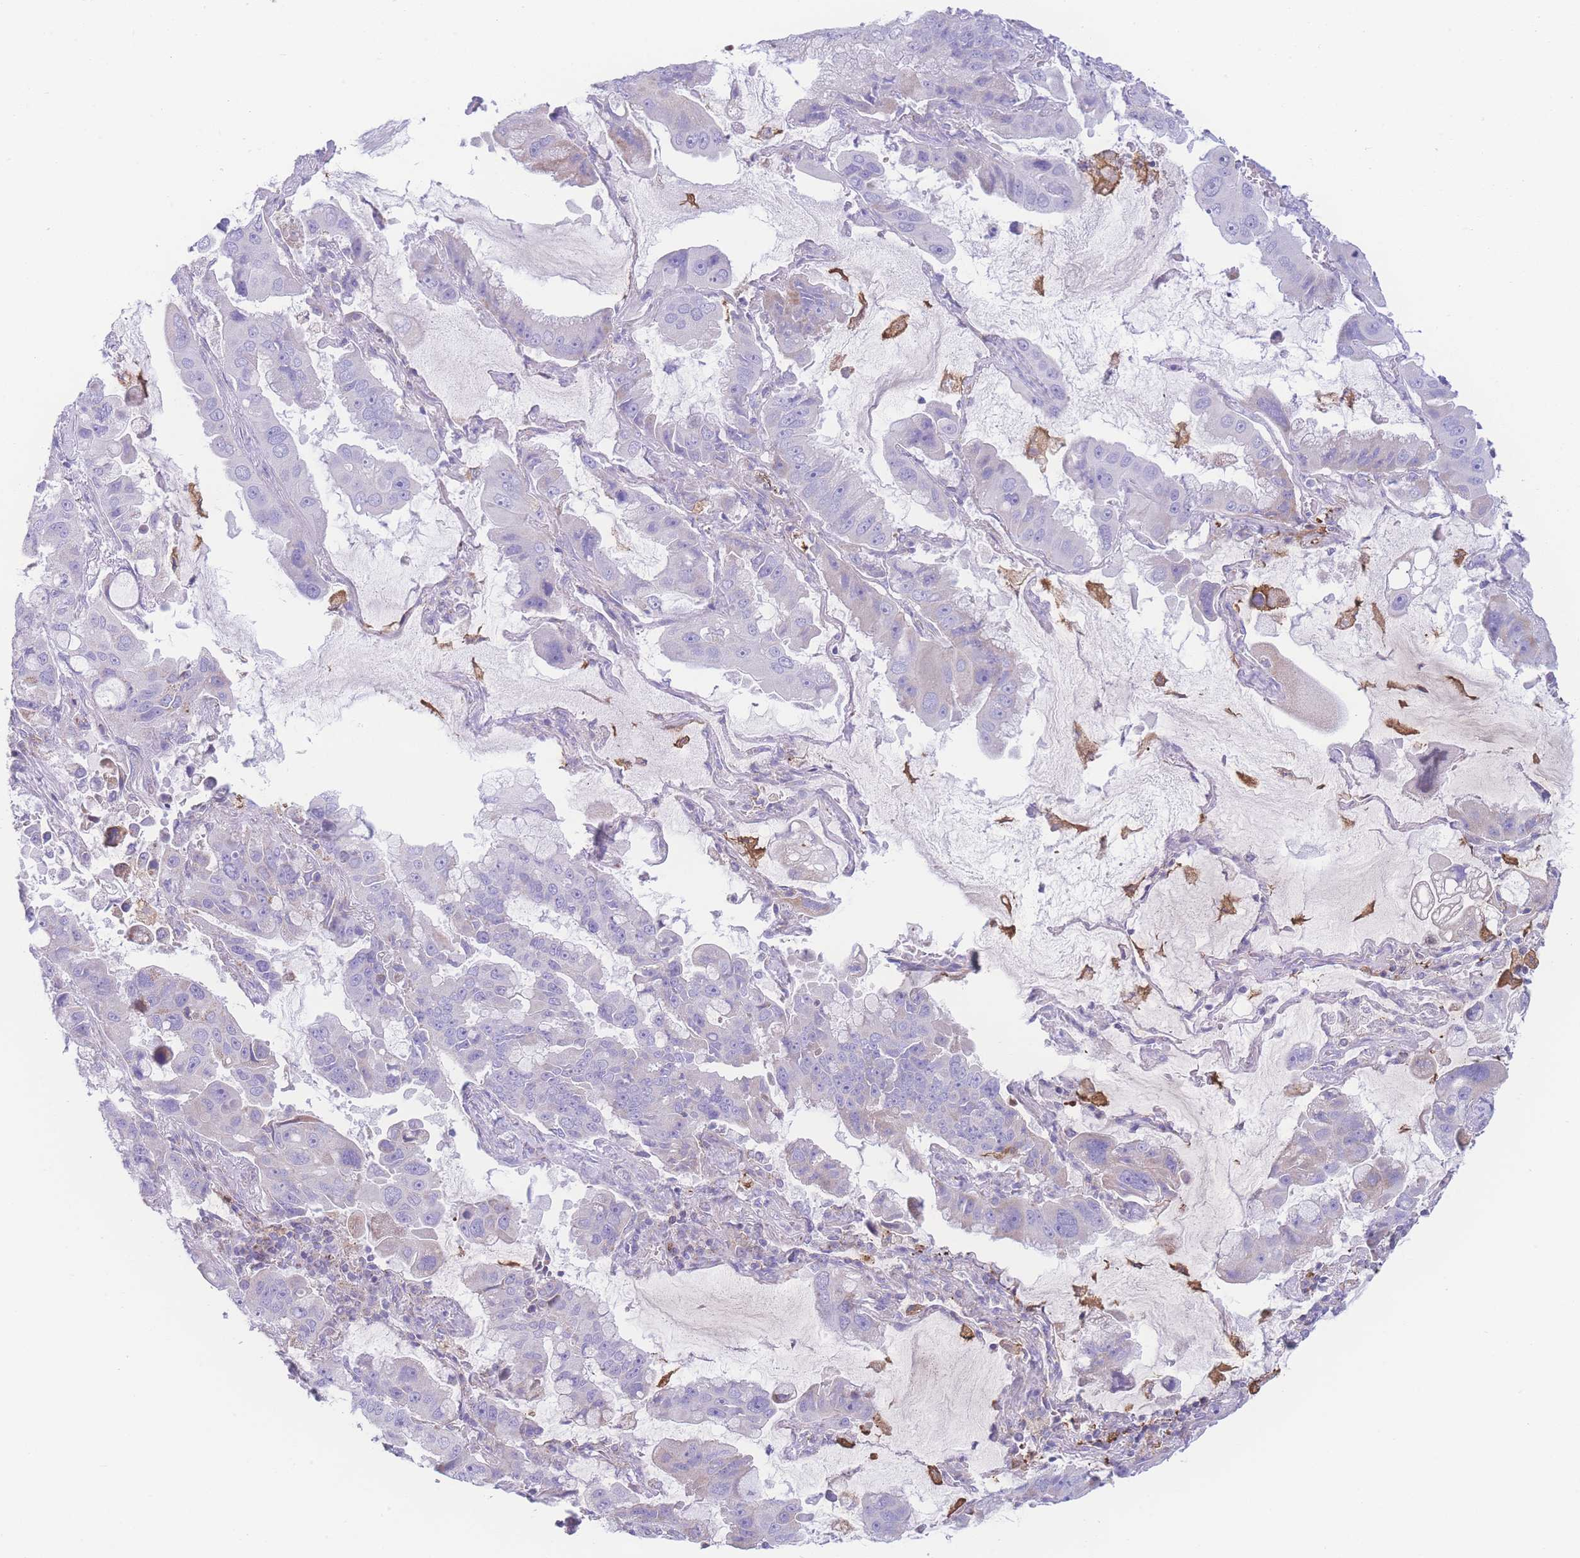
{"staining": {"intensity": "weak", "quantity": "<25%", "location": "cytoplasmic/membranous"}, "tissue": "lung cancer", "cell_type": "Tumor cells", "image_type": "cancer", "snomed": [{"axis": "morphology", "description": "Adenocarcinoma, NOS"}, {"axis": "topography", "description": "Lung"}], "caption": "Immunohistochemistry (IHC) histopathology image of lung cancer (adenocarcinoma) stained for a protein (brown), which demonstrates no positivity in tumor cells. The staining is performed using DAB (3,3'-diaminobenzidine) brown chromogen with nuclei counter-stained in using hematoxylin.", "gene": "NBEAL1", "patient": {"sex": "male", "age": 64}}